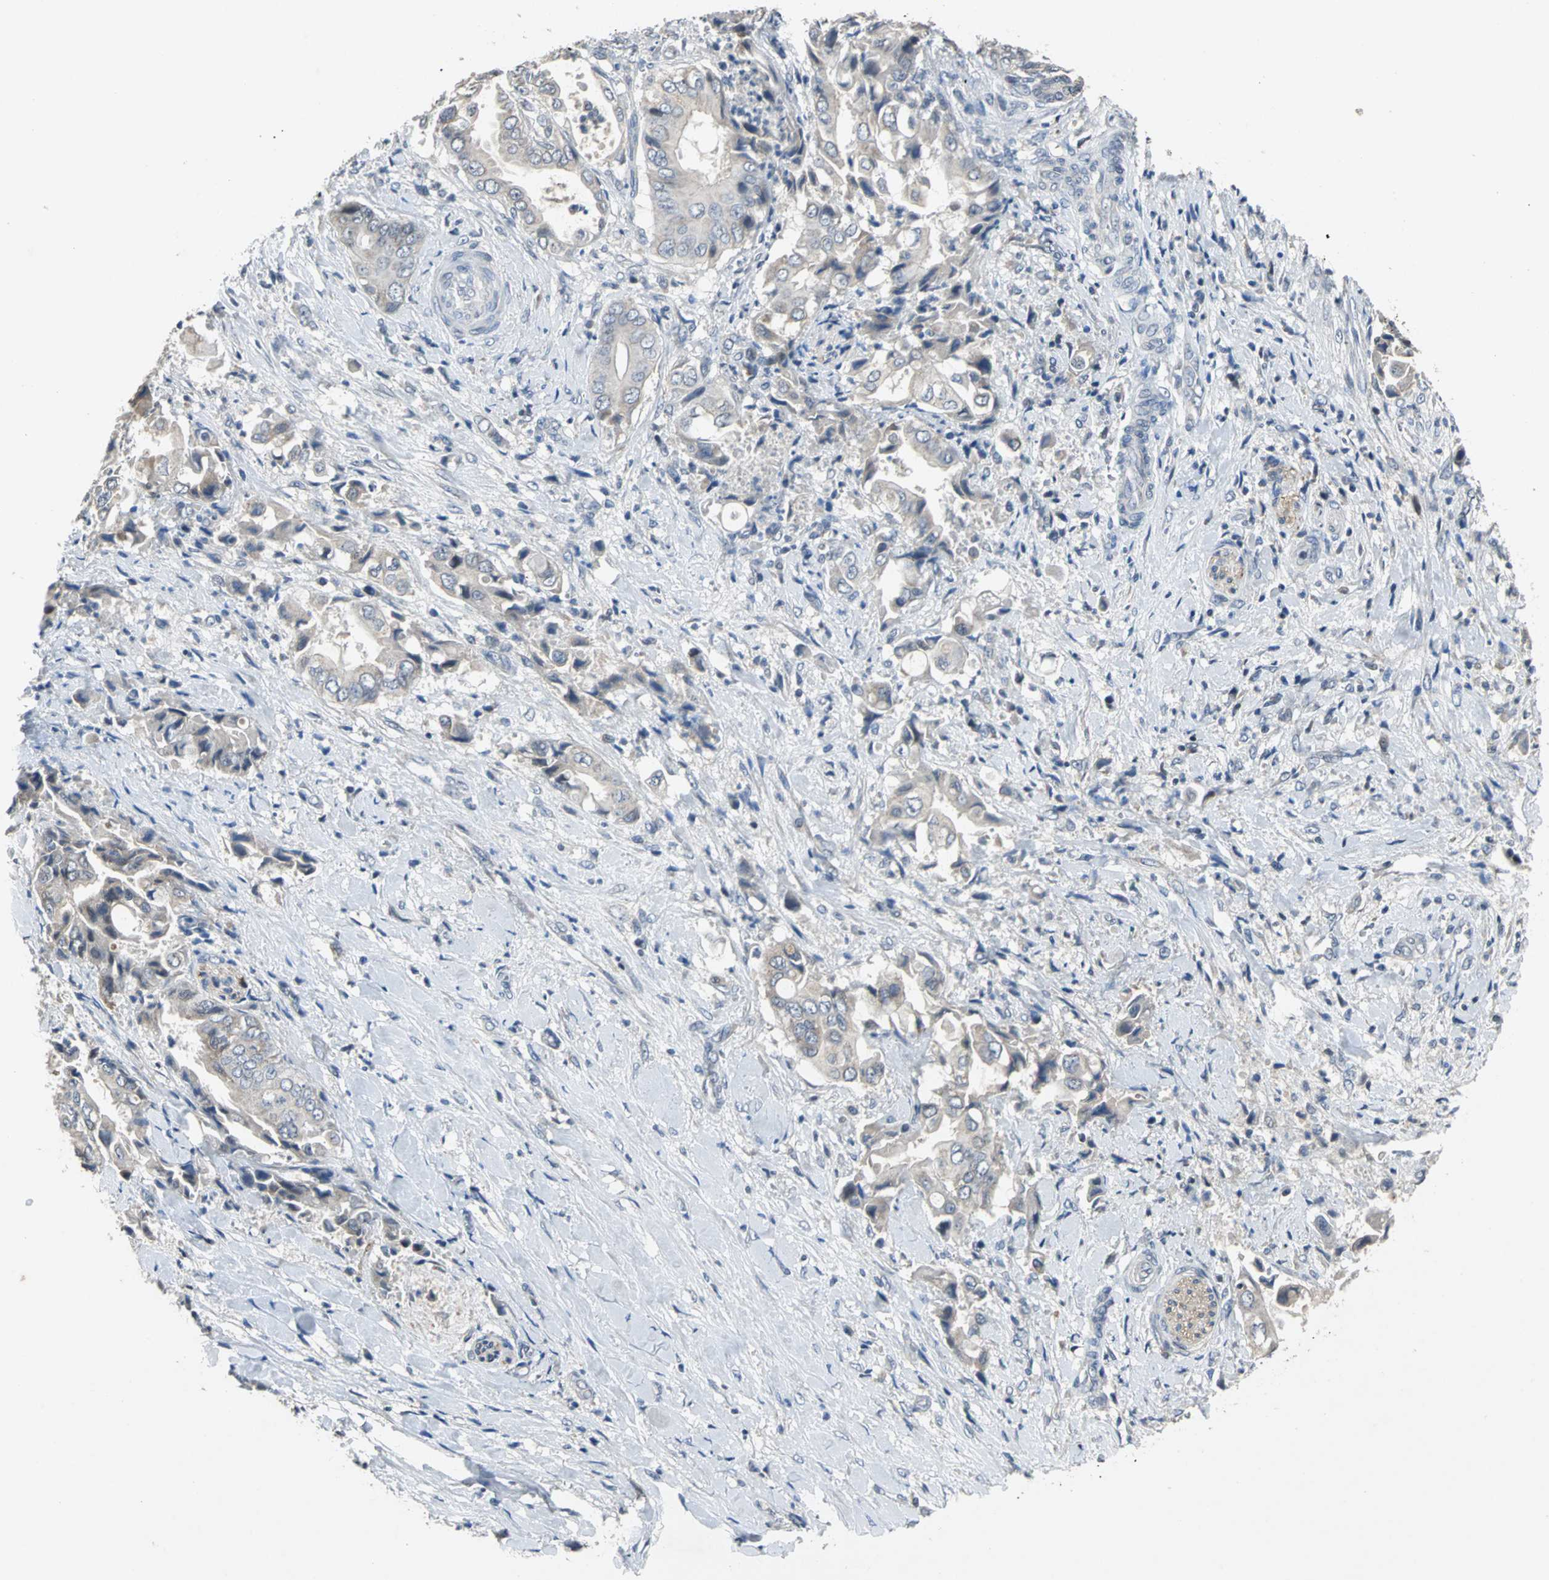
{"staining": {"intensity": "weak", "quantity": ">75%", "location": "cytoplasmic/membranous"}, "tissue": "liver cancer", "cell_type": "Tumor cells", "image_type": "cancer", "snomed": [{"axis": "morphology", "description": "Cholangiocarcinoma"}, {"axis": "topography", "description": "Liver"}], "caption": "The histopathology image shows immunohistochemical staining of liver cancer (cholangiocarcinoma). There is weak cytoplasmic/membranous positivity is appreciated in approximately >75% of tumor cells.", "gene": "JADE3", "patient": {"sex": "male", "age": 58}}